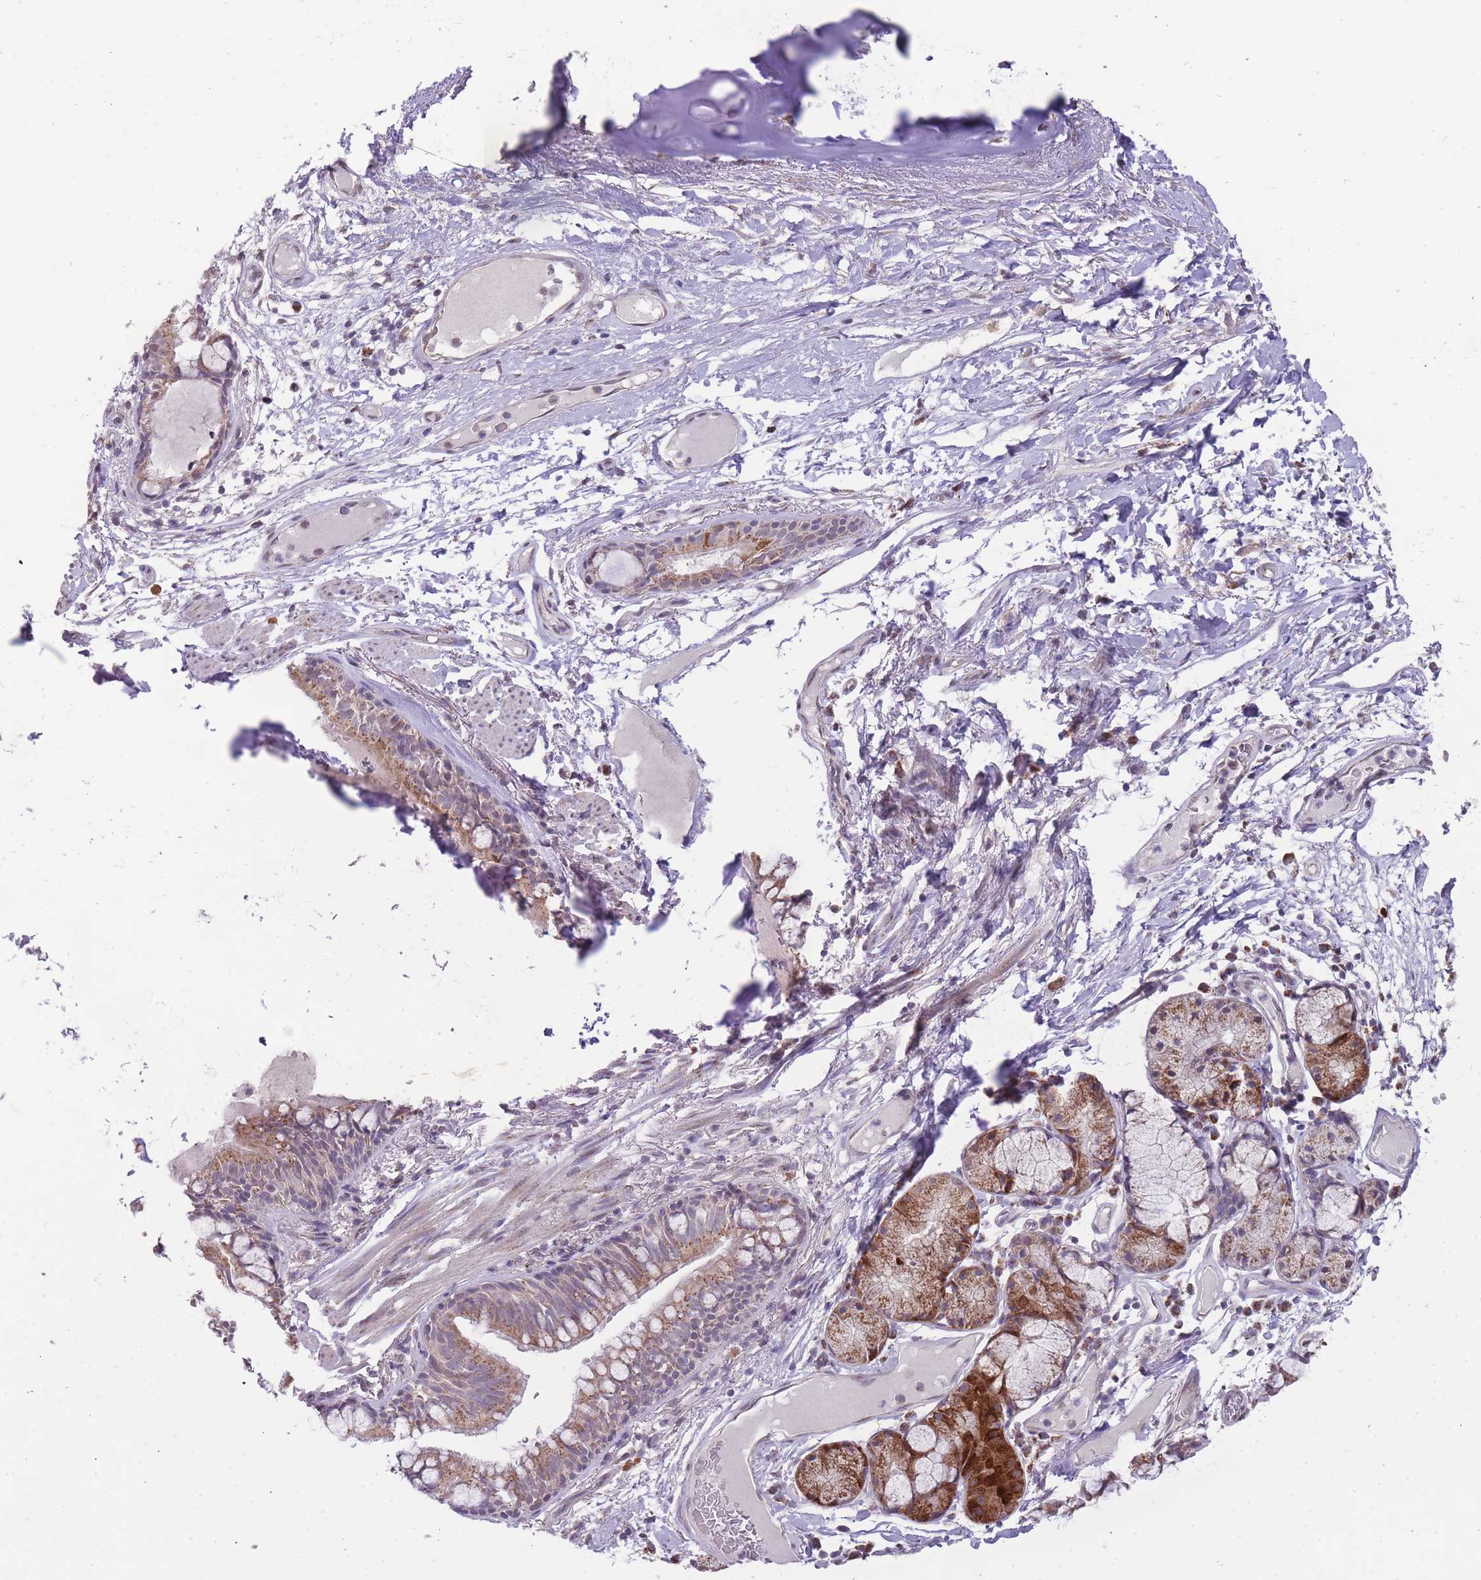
{"staining": {"intensity": "moderate", "quantity": ">75%", "location": "cytoplasmic/membranous"}, "tissue": "bronchus", "cell_type": "Respiratory epithelial cells", "image_type": "normal", "snomed": [{"axis": "morphology", "description": "Normal tissue, NOS"}, {"axis": "topography", "description": "Bronchus"}], "caption": "A brown stain labels moderate cytoplasmic/membranous staining of a protein in respiratory epithelial cells of unremarkable human bronchus.", "gene": "NELL1", "patient": {"sex": "male", "age": 70}}